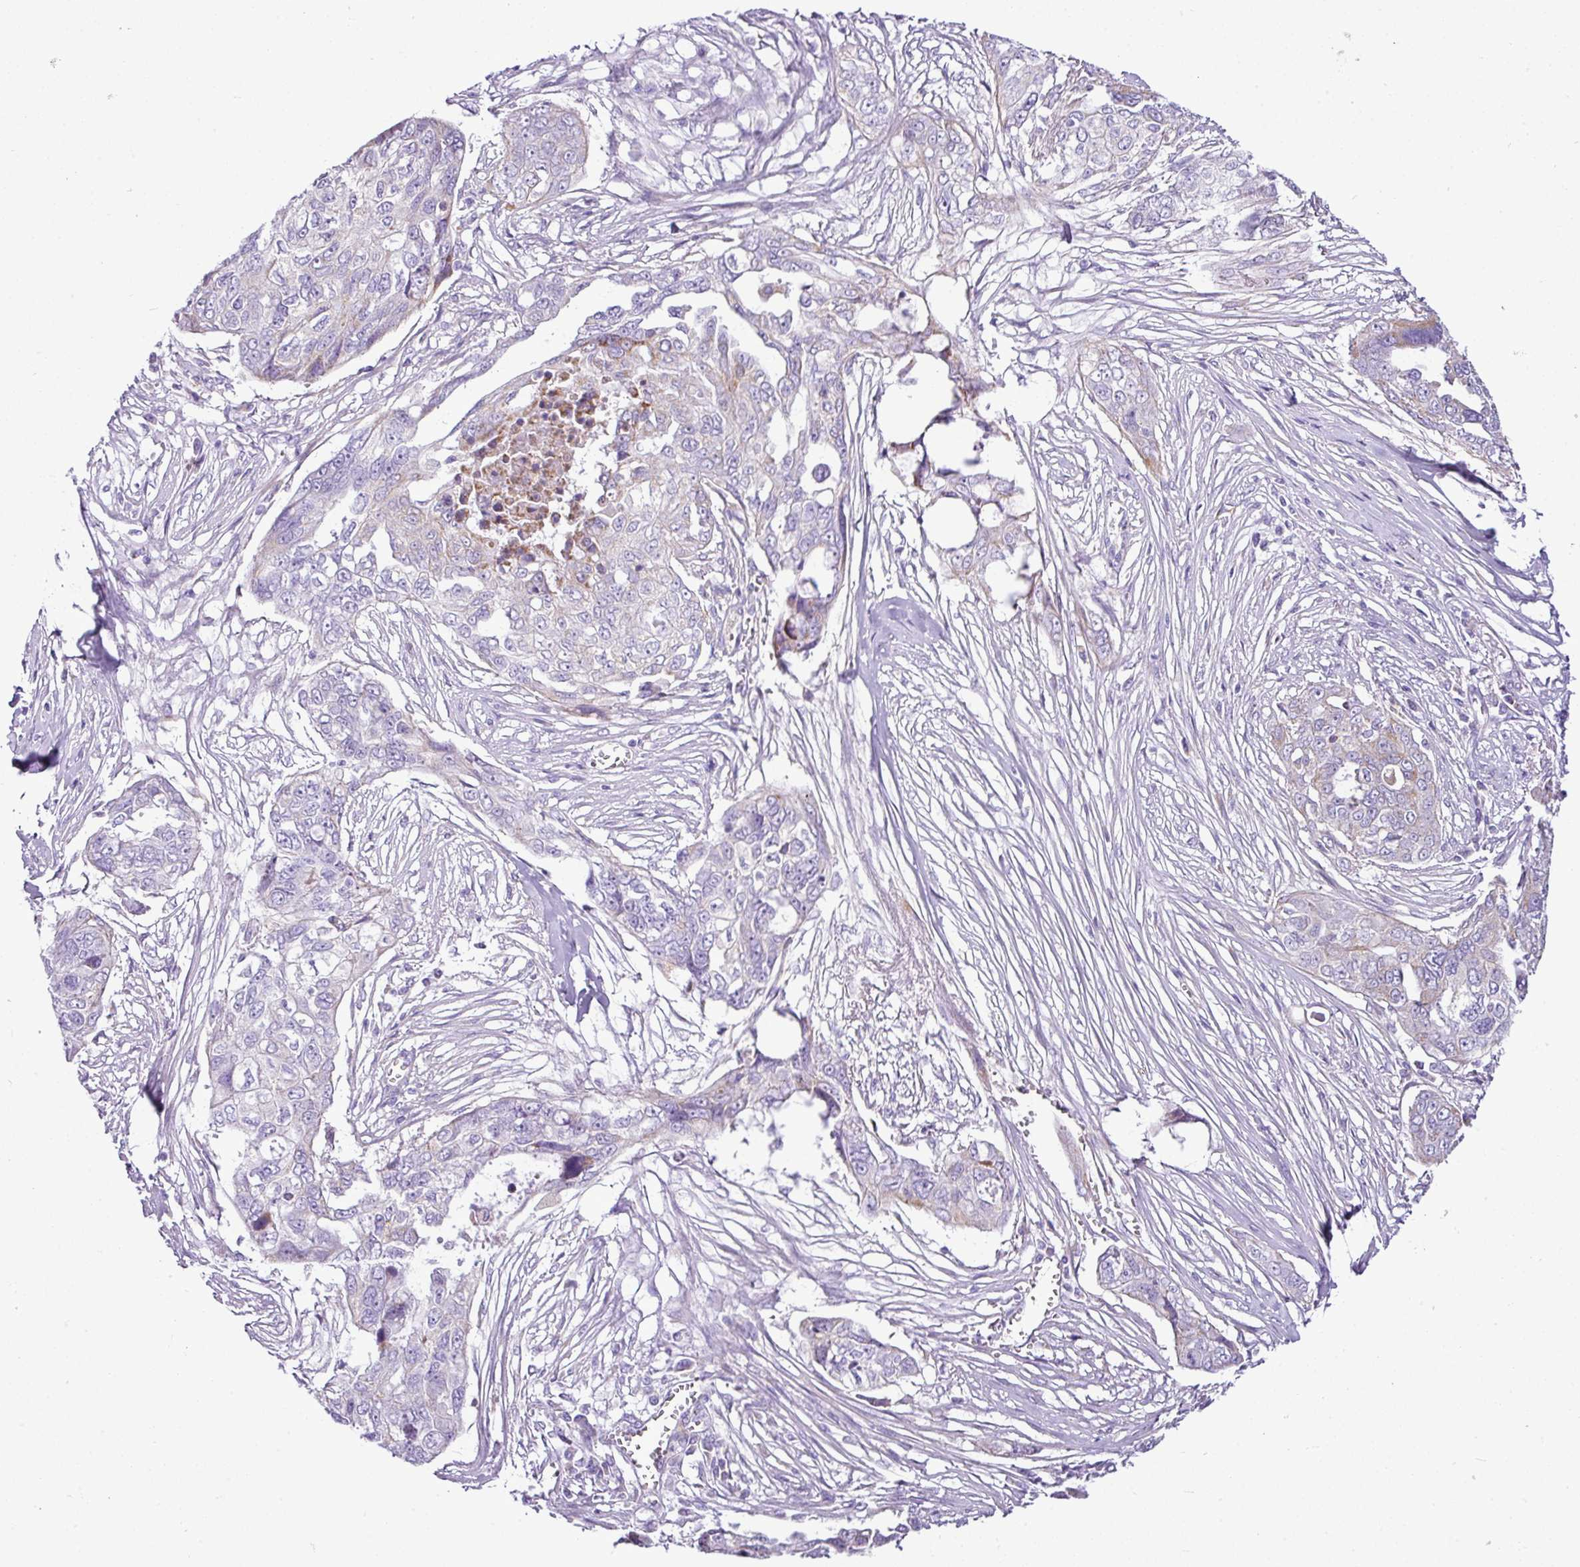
{"staining": {"intensity": "weak", "quantity": "<25%", "location": "cytoplasmic/membranous"}, "tissue": "ovarian cancer", "cell_type": "Tumor cells", "image_type": "cancer", "snomed": [{"axis": "morphology", "description": "Carcinoma, endometroid"}, {"axis": "topography", "description": "Ovary"}], "caption": "Immunohistochemistry (IHC) photomicrograph of neoplastic tissue: human endometroid carcinoma (ovarian) stained with DAB shows no significant protein positivity in tumor cells.", "gene": "PGAP4", "patient": {"sex": "female", "age": 70}}